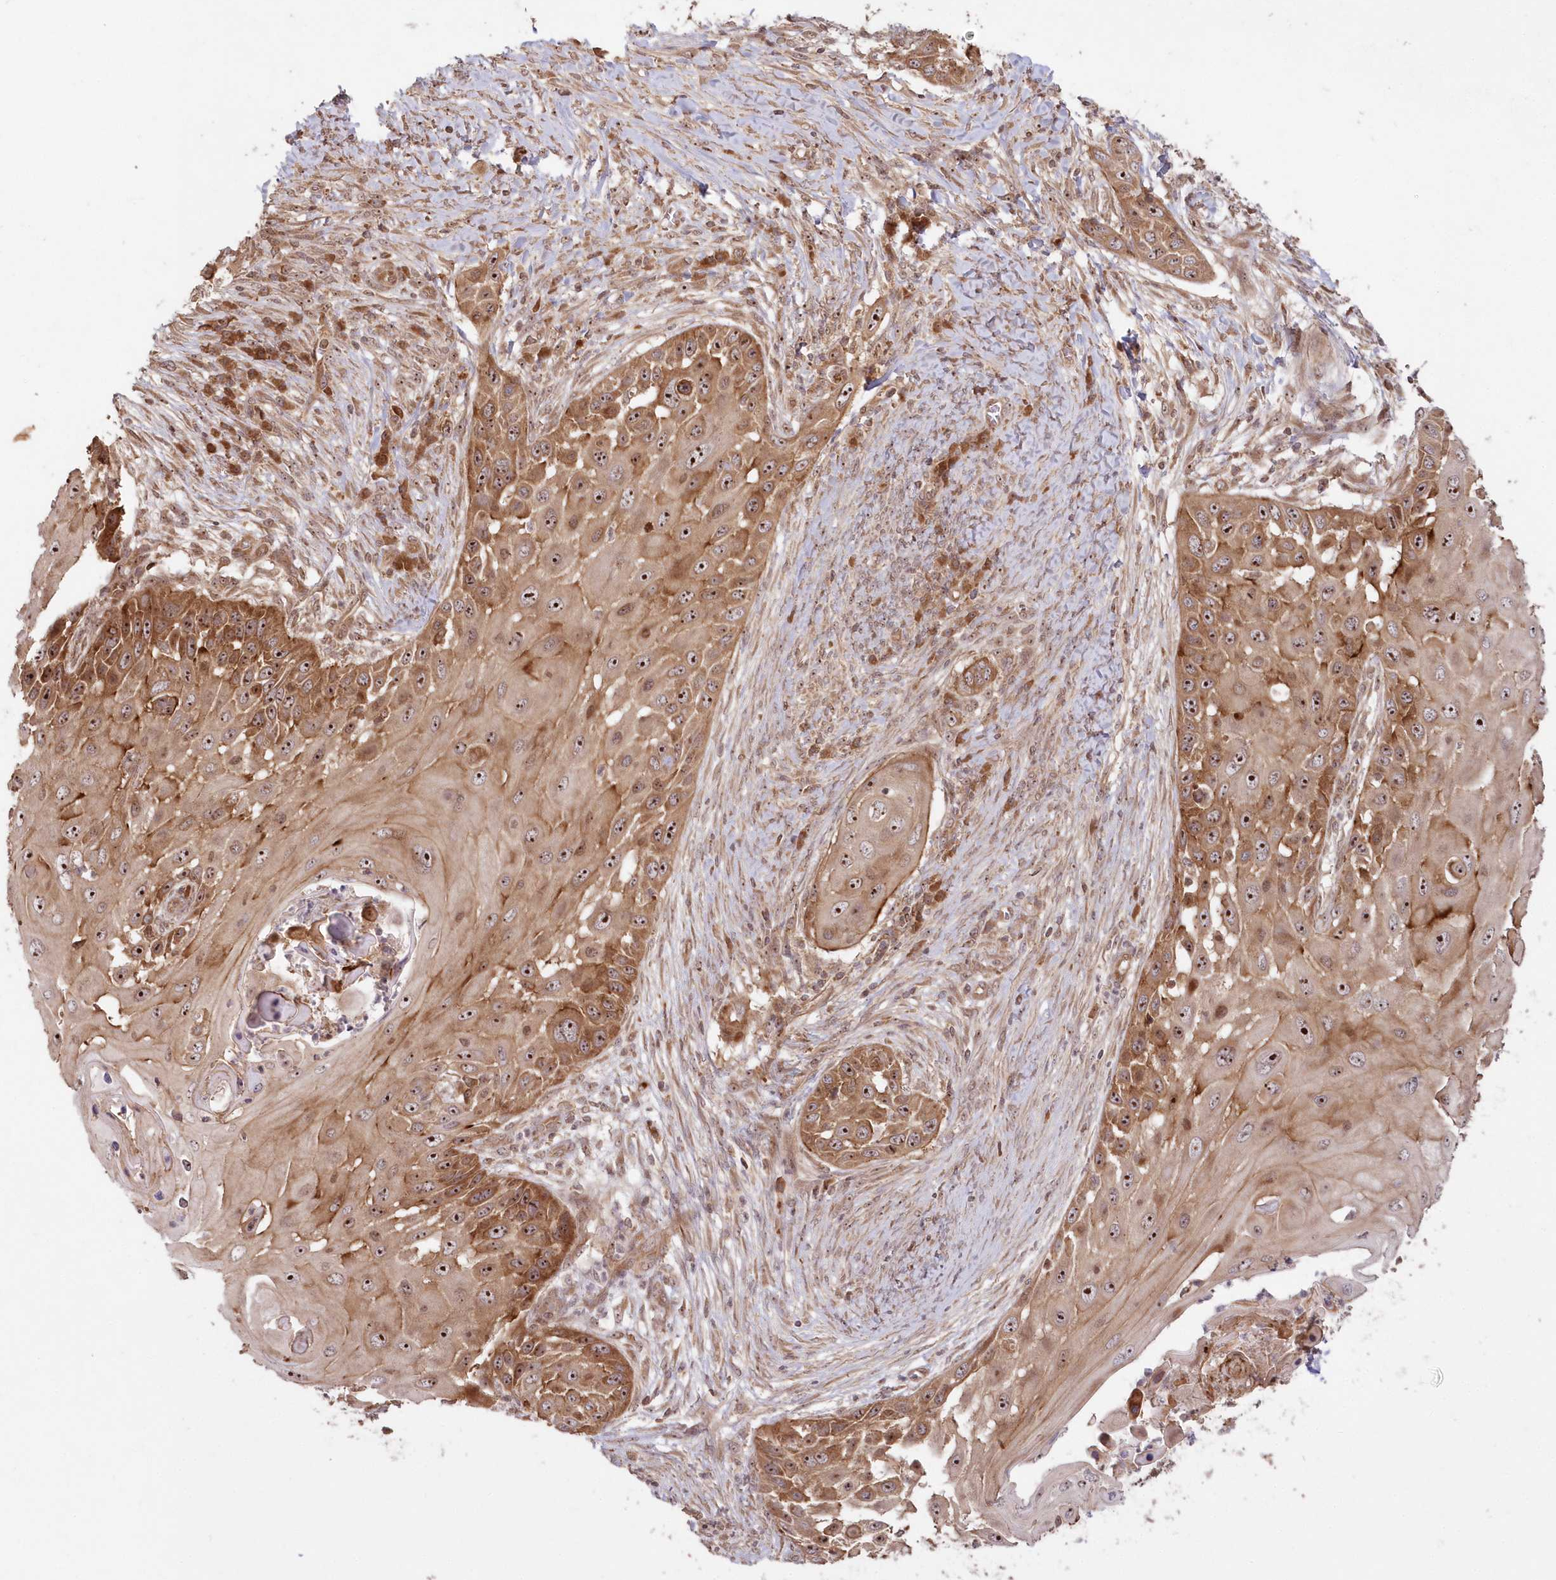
{"staining": {"intensity": "strong", "quantity": ">75%", "location": "cytoplasmic/membranous,nuclear"}, "tissue": "skin cancer", "cell_type": "Tumor cells", "image_type": "cancer", "snomed": [{"axis": "morphology", "description": "Squamous cell carcinoma, NOS"}, {"axis": "topography", "description": "Skin"}], "caption": "Immunohistochemical staining of skin squamous cell carcinoma shows high levels of strong cytoplasmic/membranous and nuclear positivity in about >75% of tumor cells.", "gene": "SERINC1", "patient": {"sex": "female", "age": 44}}